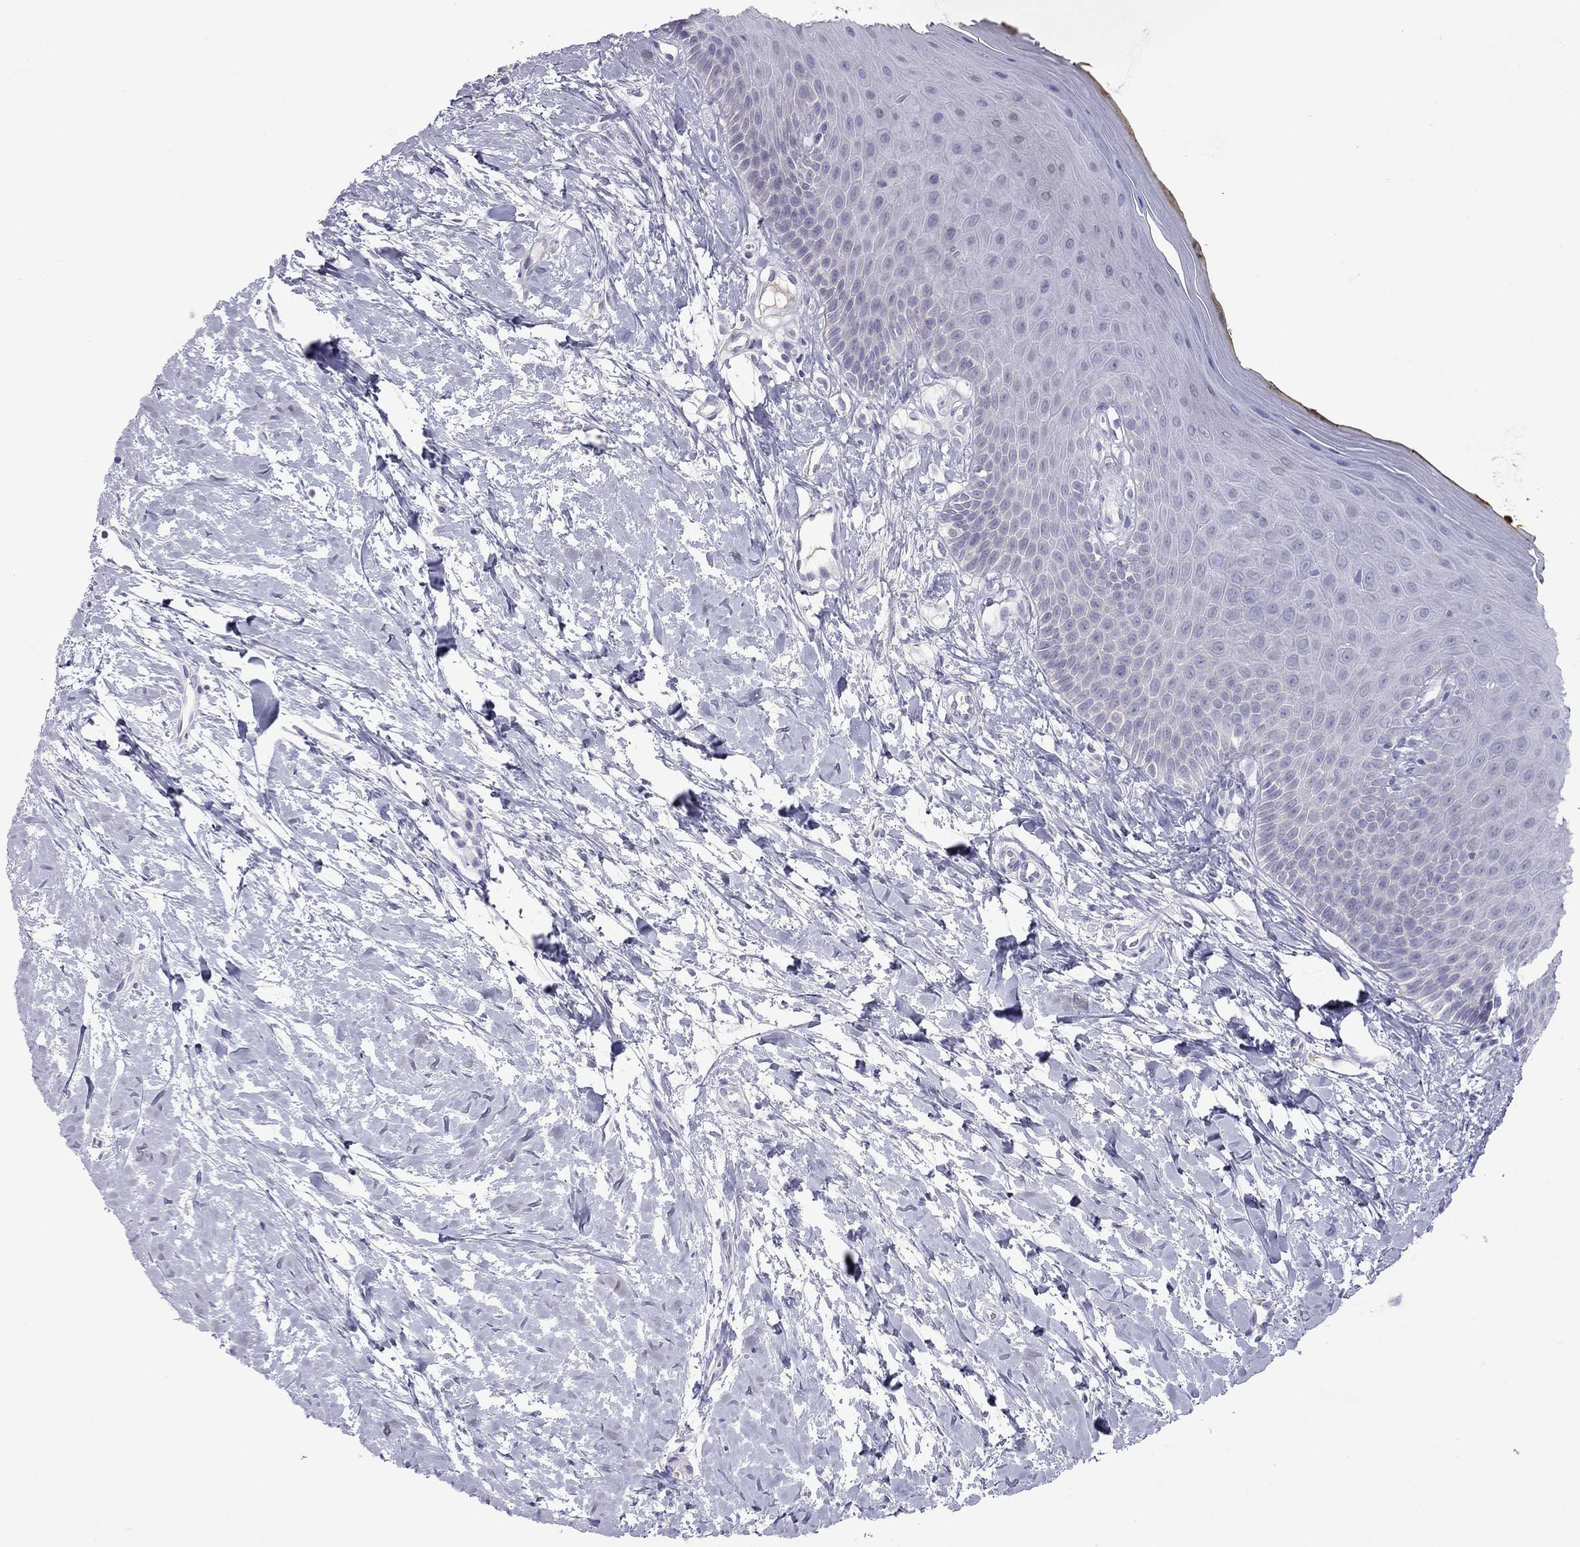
{"staining": {"intensity": "negative", "quantity": "none", "location": "none"}, "tissue": "oral mucosa", "cell_type": "Squamous epithelial cells", "image_type": "normal", "snomed": [{"axis": "morphology", "description": "Normal tissue, NOS"}, {"axis": "topography", "description": "Oral tissue"}], "caption": "IHC histopathology image of benign human oral mucosa stained for a protein (brown), which reveals no expression in squamous epithelial cells.", "gene": "MUC16", "patient": {"sex": "female", "age": 43}}